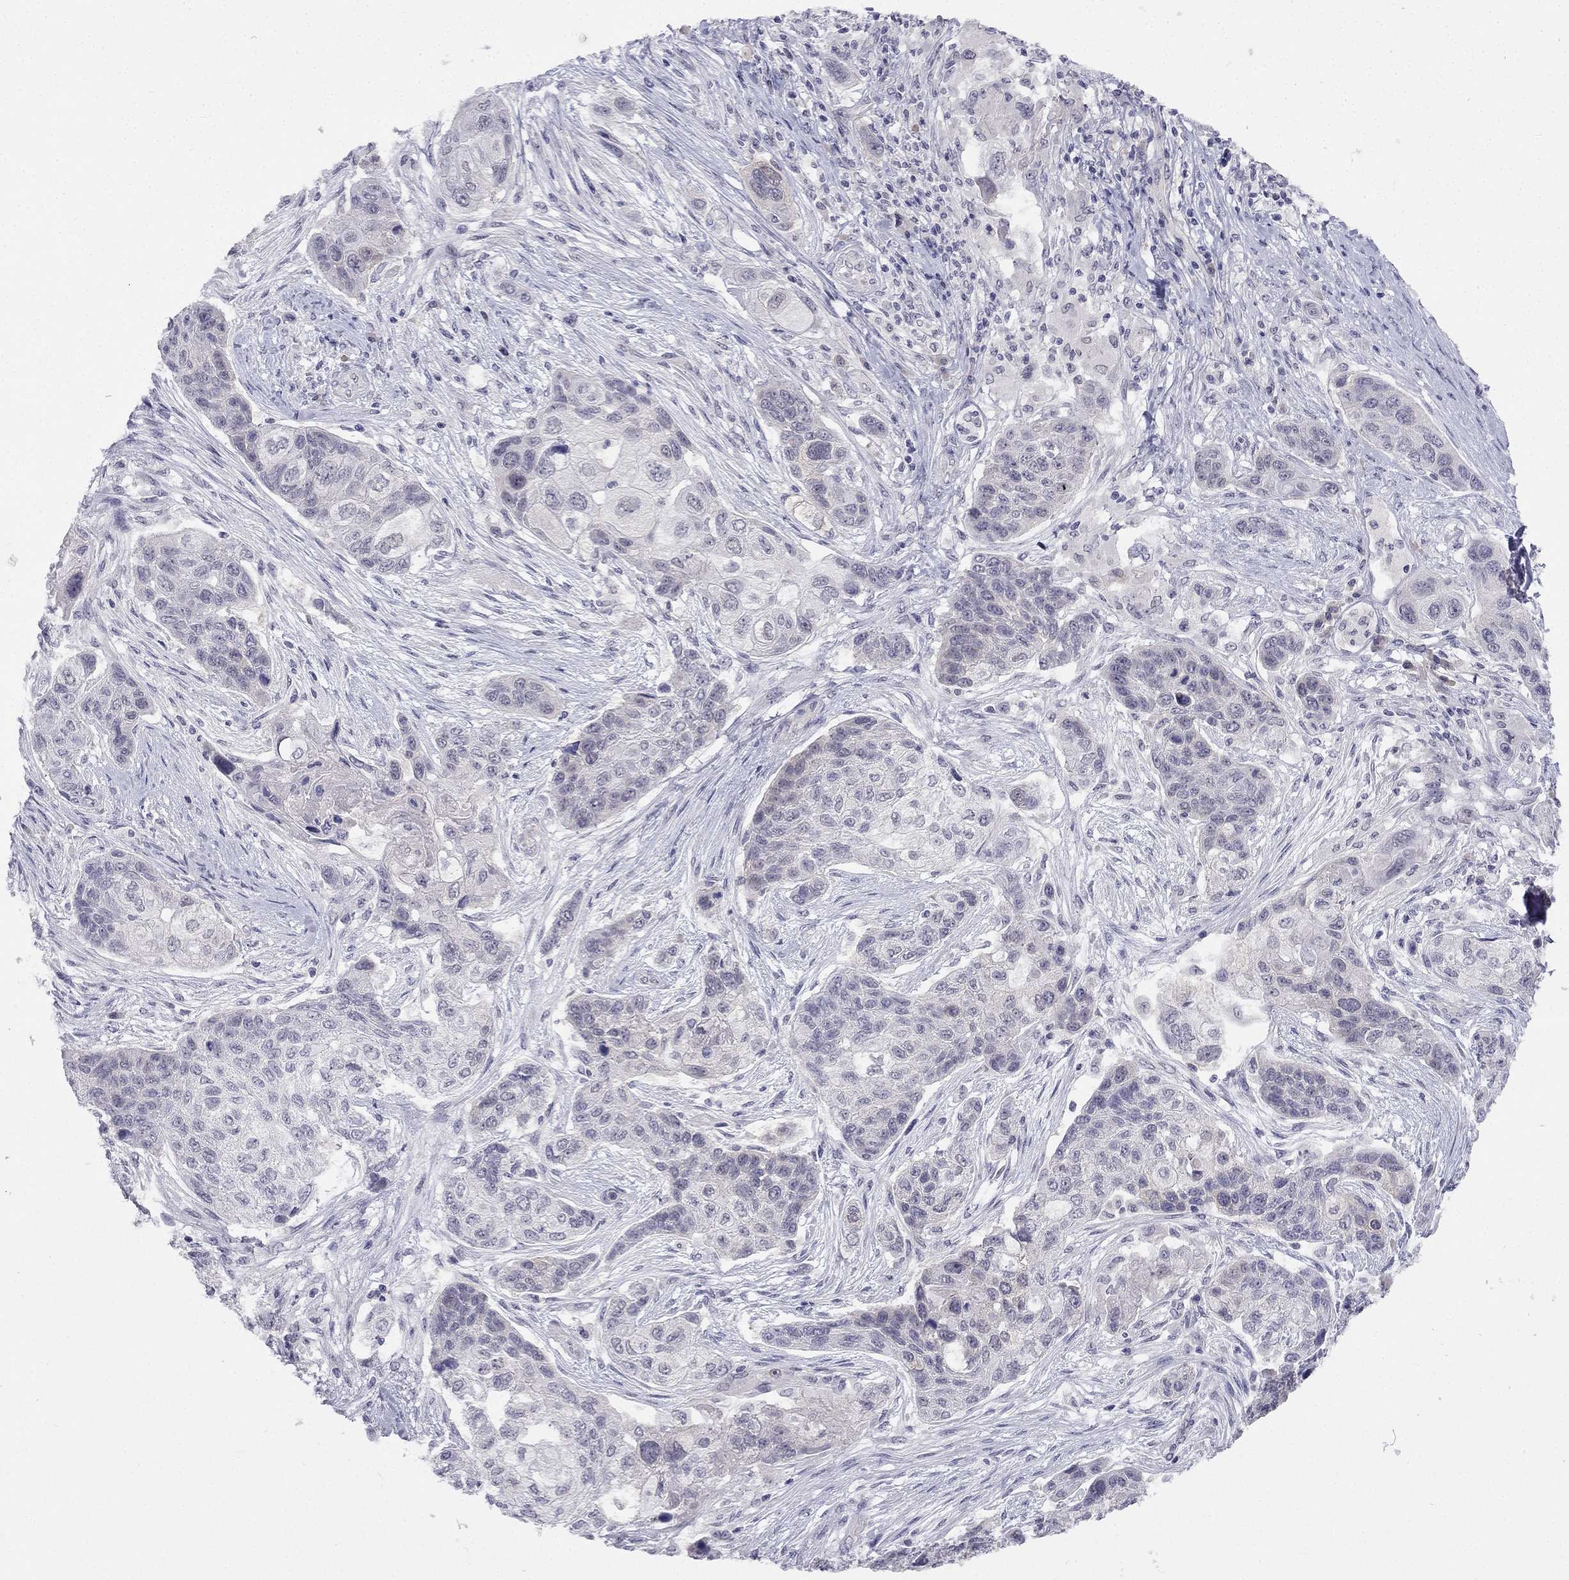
{"staining": {"intensity": "negative", "quantity": "none", "location": "none"}, "tissue": "lung cancer", "cell_type": "Tumor cells", "image_type": "cancer", "snomed": [{"axis": "morphology", "description": "Squamous cell carcinoma, NOS"}, {"axis": "topography", "description": "Lung"}], "caption": "Immunohistochemistry micrograph of human squamous cell carcinoma (lung) stained for a protein (brown), which exhibits no expression in tumor cells. (Brightfield microscopy of DAB immunohistochemistry (IHC) at high magnification).", "gene": "C16orf89", "patient": {"sex": "male", "age": 69}}